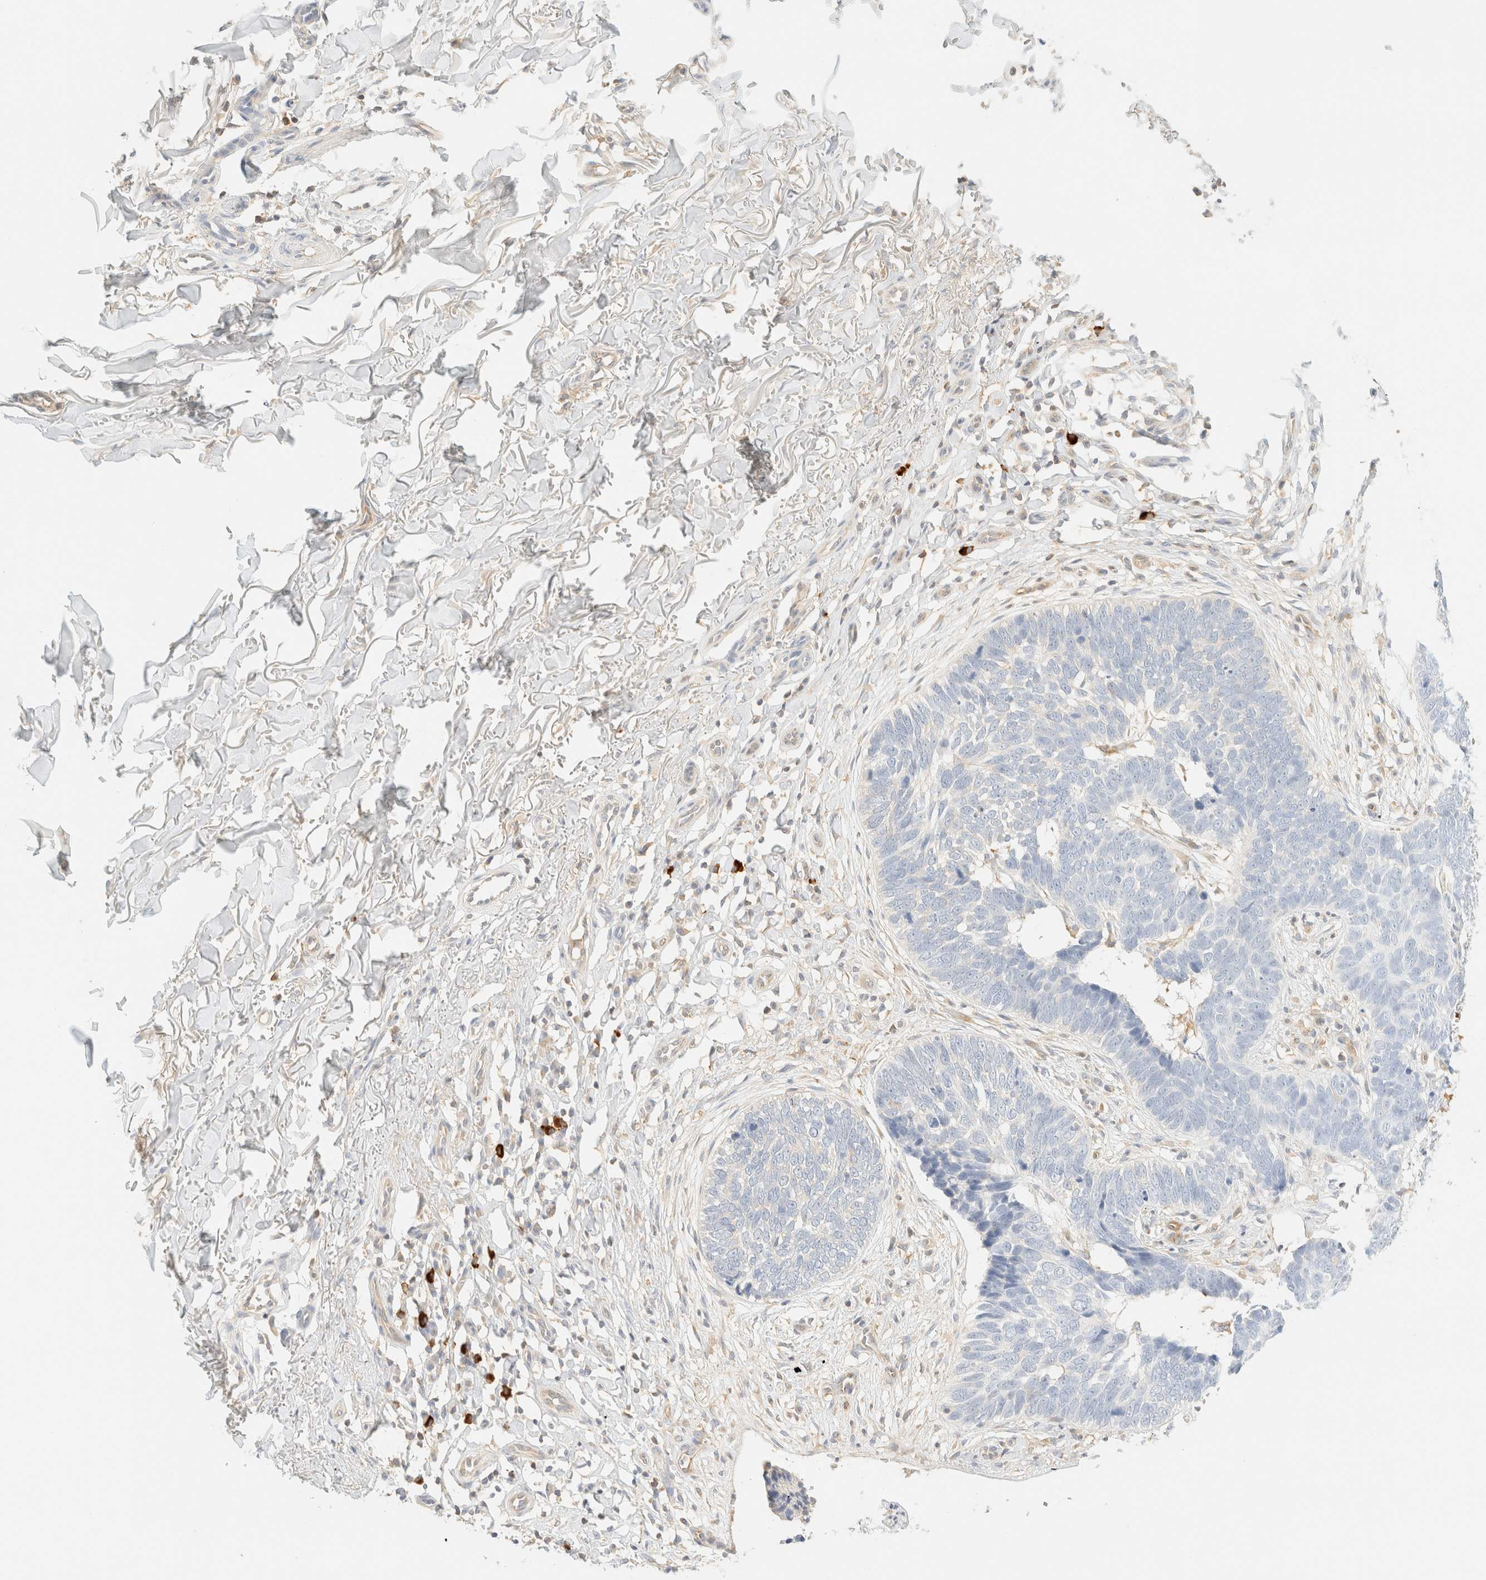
{"staining": {"intensity": "negative", "quantity": "none", "location": "none"}, "tissue": "skin cancer", "cell_type": "Tumor cells", "image_type": "cancer", "snomed": [{"axis": "morphology", "description": "Normal tissue, NOS"}, {"axis": "morphology", "description": "Basal cell carcinoma"}, {"axis": "topography", "description": "Skin"}], "caption": "Micrograph shows no protein positivity in tumor cells of skin cancer tissue. (DAB (3,3'-diaminobenzidine) immunohistochemistry (IHC), high magnification).", "gene": "FHOD1", "patient": {"sex": "male", "age": 77}}